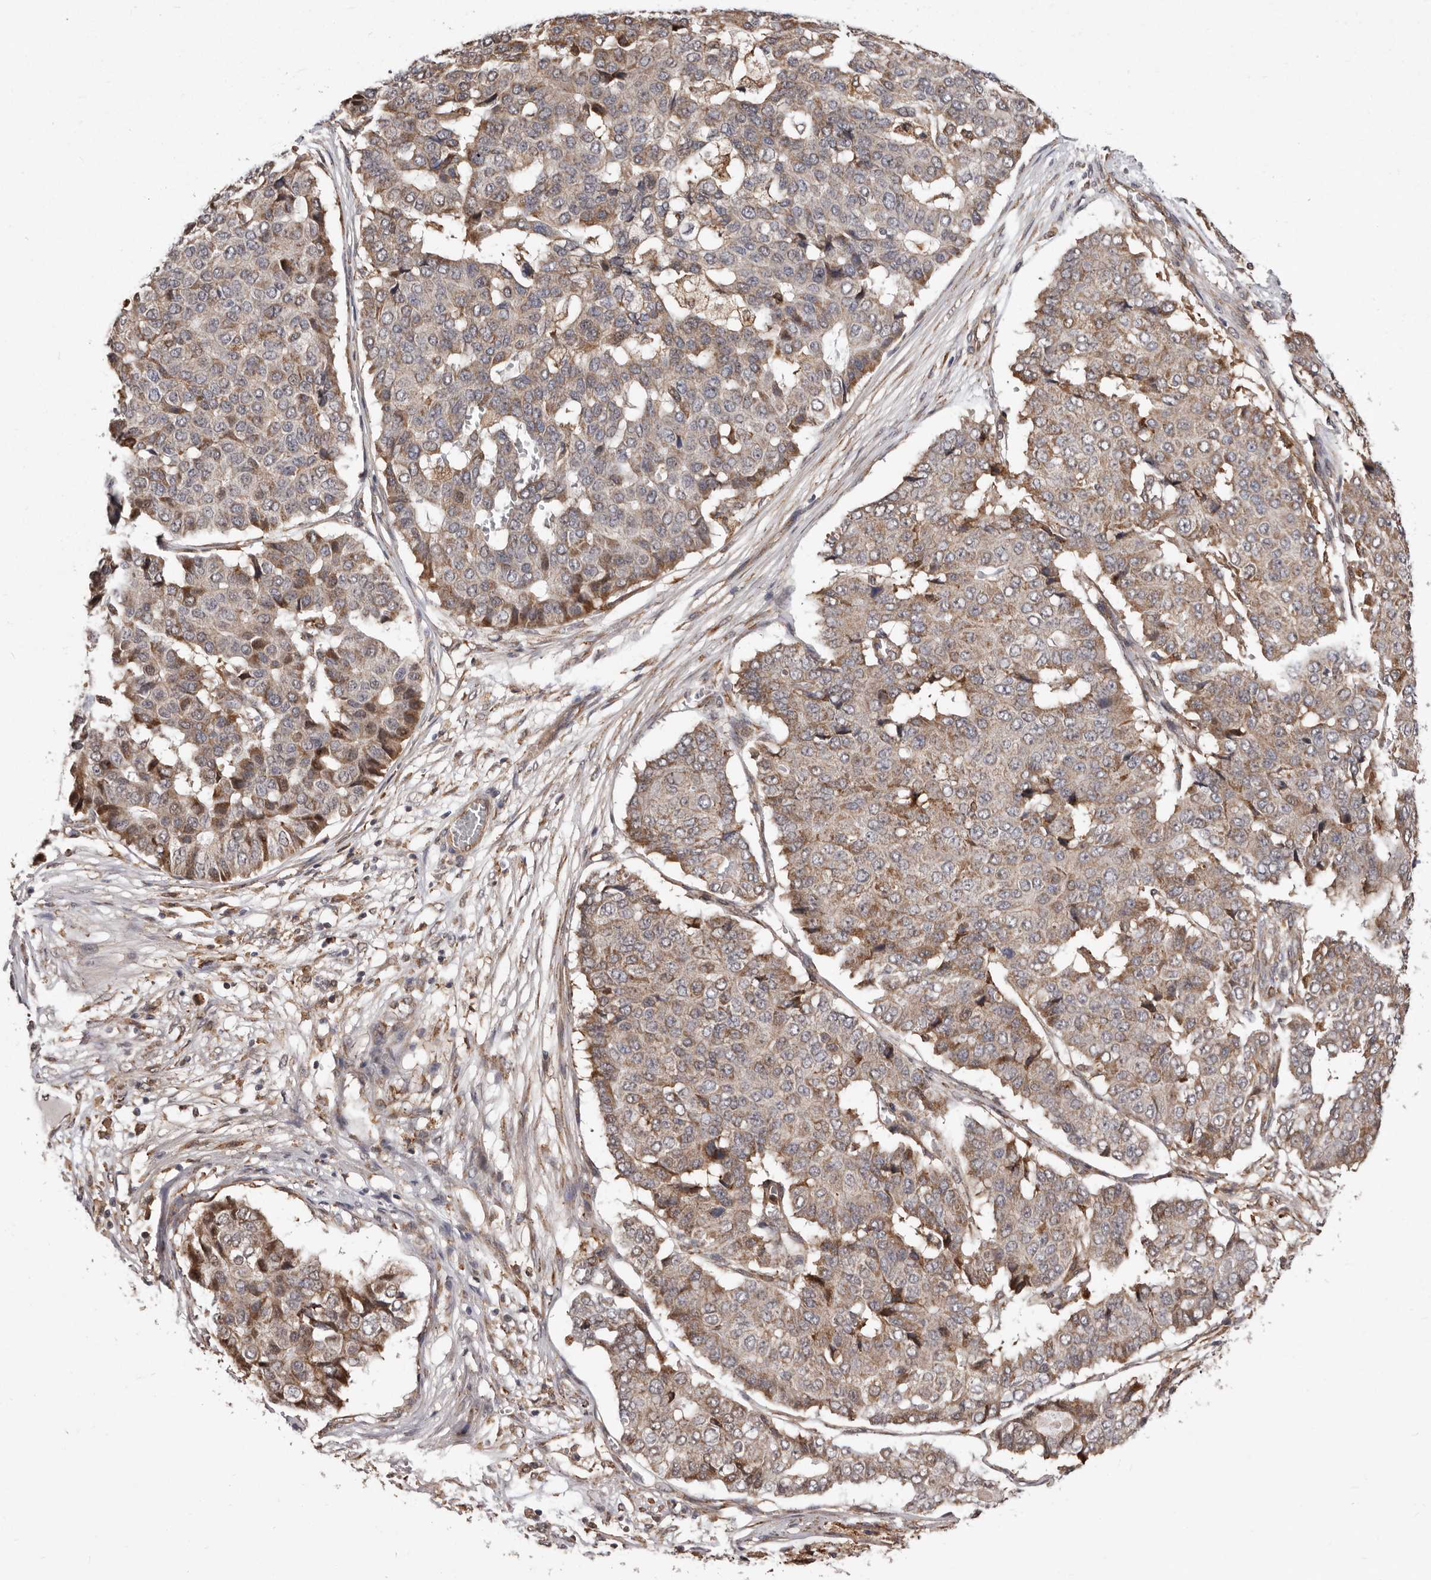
{"staining": {"intensity": "moderate", "quantity": "25%-75%", "location": "cytoplasmic/membranous"}, "tissue": "pancreatic cancer", "cell_type": "Tumor cells", "image_type": "cancer", "snomed": [{"axis": "morphology", "description": "Adenocarcinoma, NOS"}, {"axis": "topography", "description": "Pancreas"}], "caption": "A histopathology image of adenocarcinoma (pancreatic) stained for a protein demonstrates moderate cytoplasmic/membranous brown staining in tumor cells.", "gene": "RRM2B", "patient": {"sex": "male", "age": 50}}